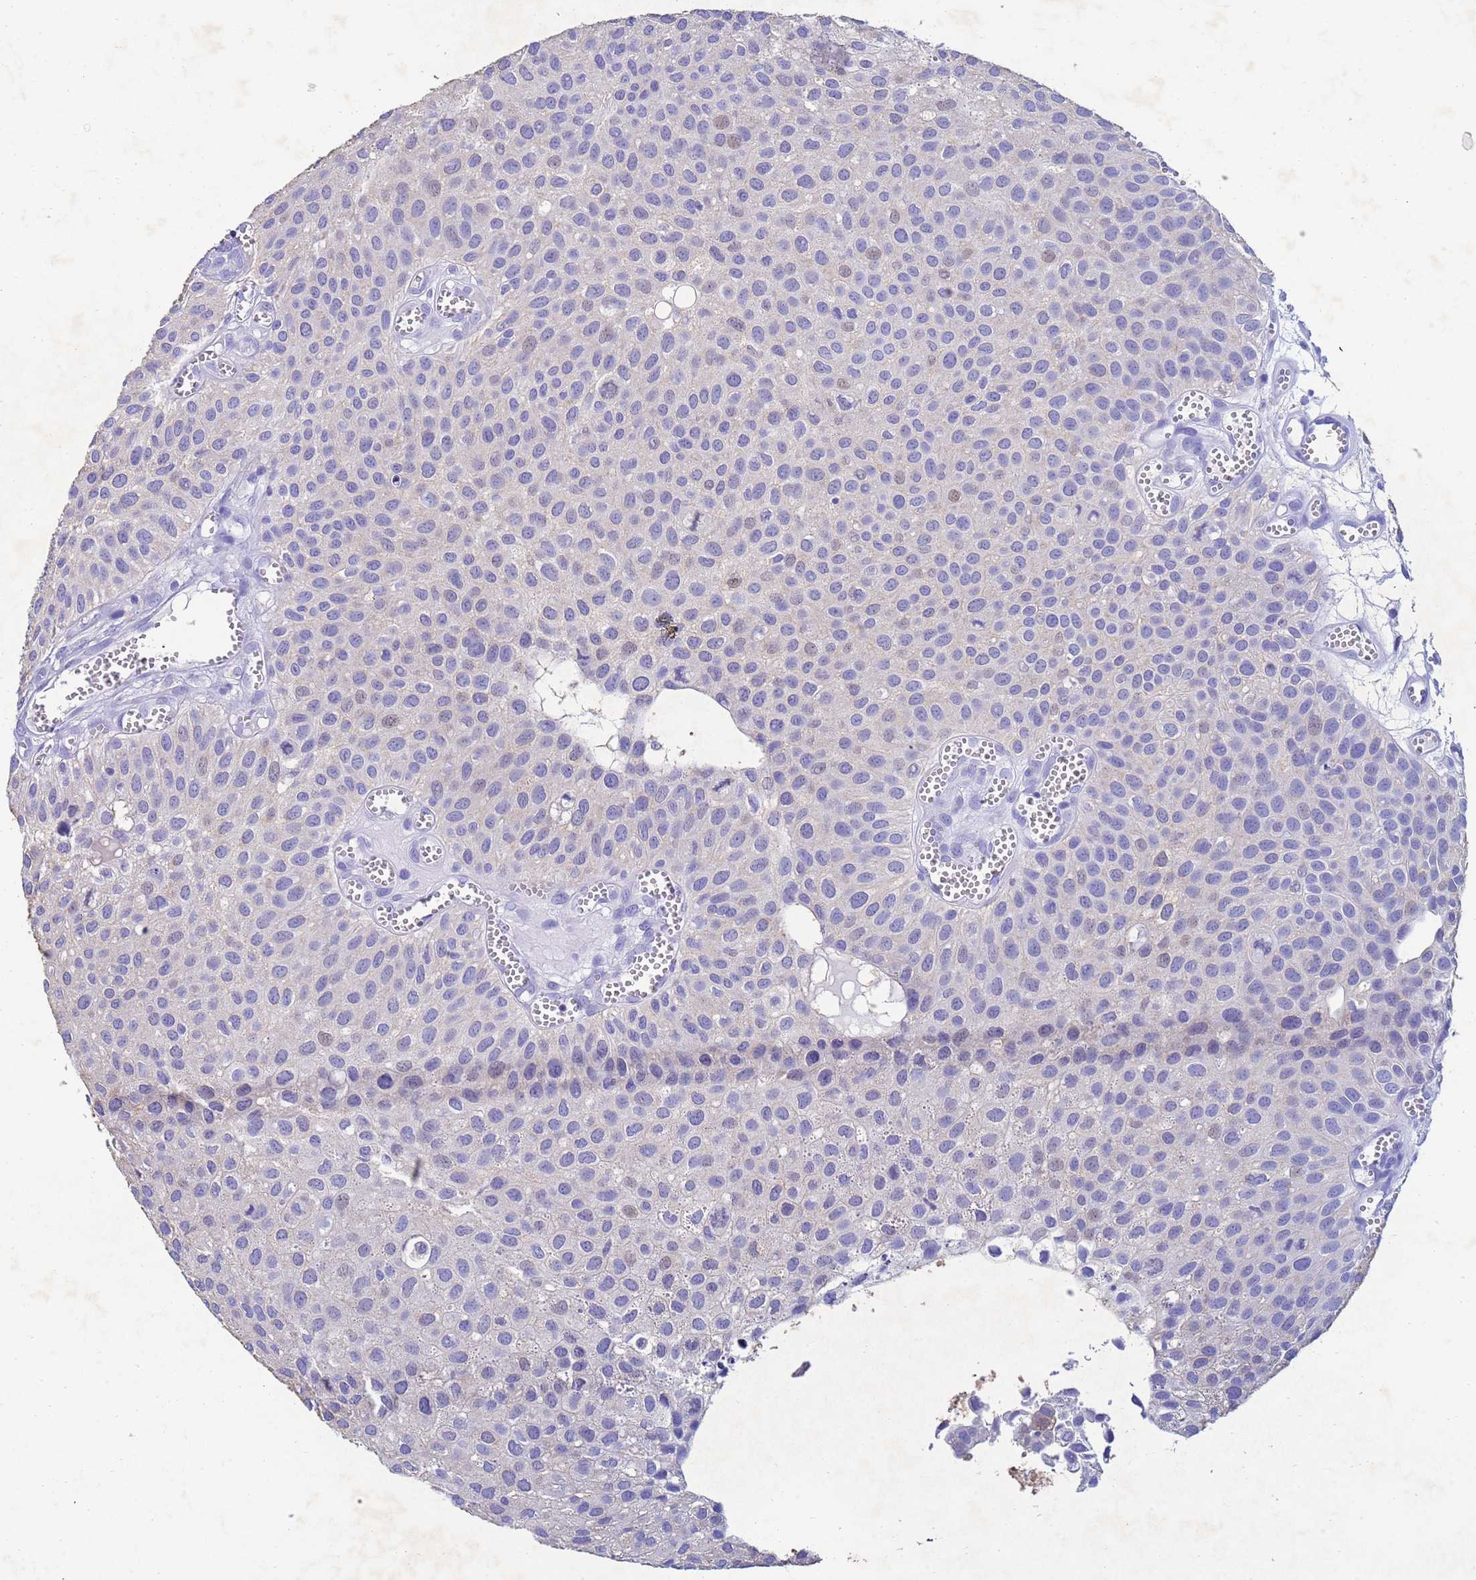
{"staining": {"intensity": "negative", "quantity": "none", "location": "none"}, "tissue": "urothelial cancer", "cell_type": "Tumor cells", "image_type": "cancer", "snomed": [{"axis": "morphology", "description": "Urothelial carcinoma, Low grade"}, {"axis": "topography", "description": "Urinary bladder"}], "caption": "DAB (3,3'-diaminobenzidine) immunohistochemical staining of human urothelial cancer displays no significant positivity in tumor cells.", "gene": "CSTB", "patient": {"sex": "male", "age": 88}}